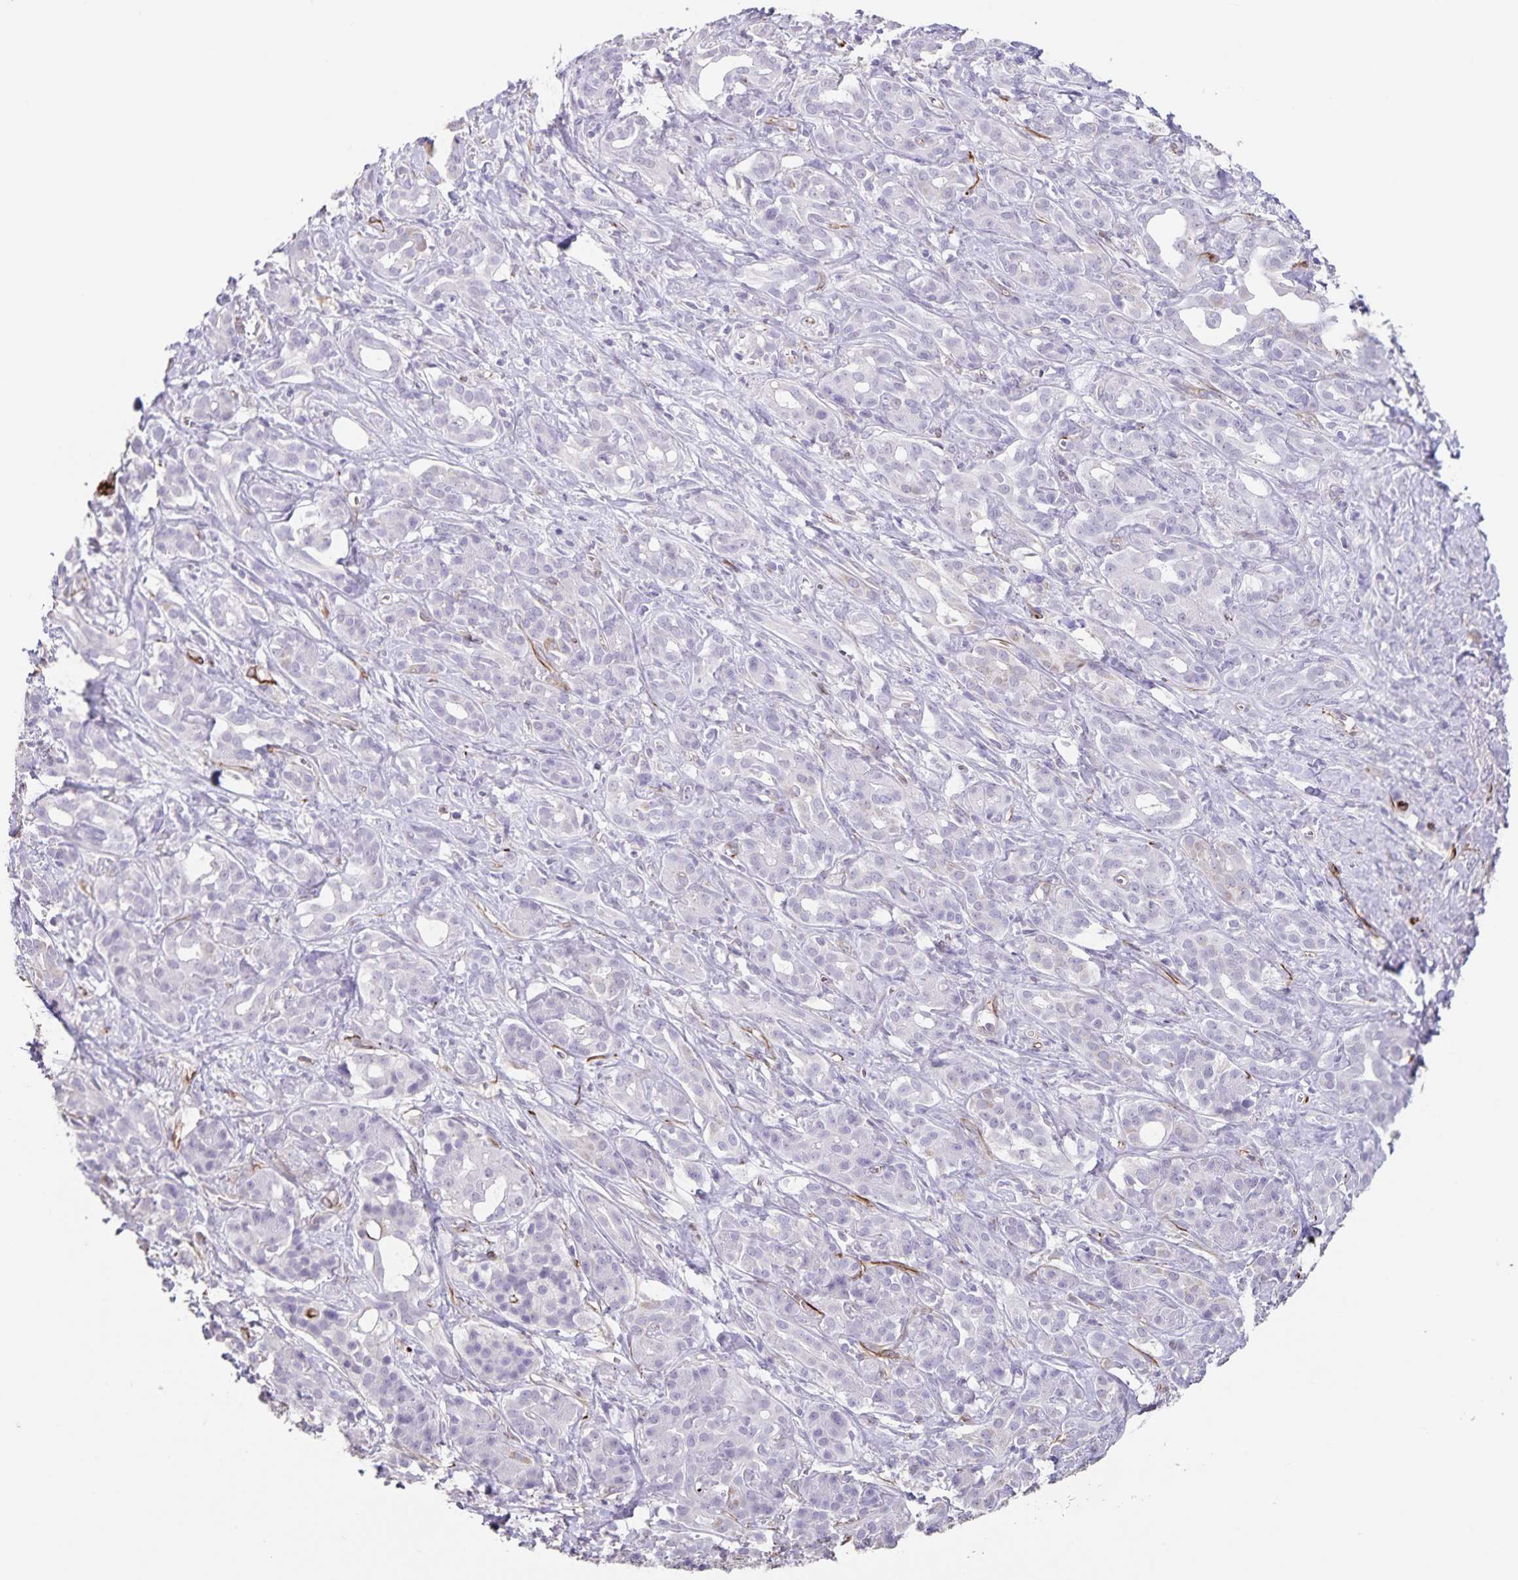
{"staining": {"intensity": "negative", "quantity": "none", "location": "none"}, "tissue": "pancreatic cancer", "cell_type": "Tumor cells", "image_type": "cancer", "snomed": [{"axis": "morphology", "description": "Adenocarcinoma, NOS"}, {"axis": "topography", "description": "Pancreas"}], "caption": "Photomicrograph shows no protein positivity in tumor cells of pancreatic cancer (adenocarcinoma) tissue.", "gene": "SYNM", "patient": {"sex": "male", "age": 61}}